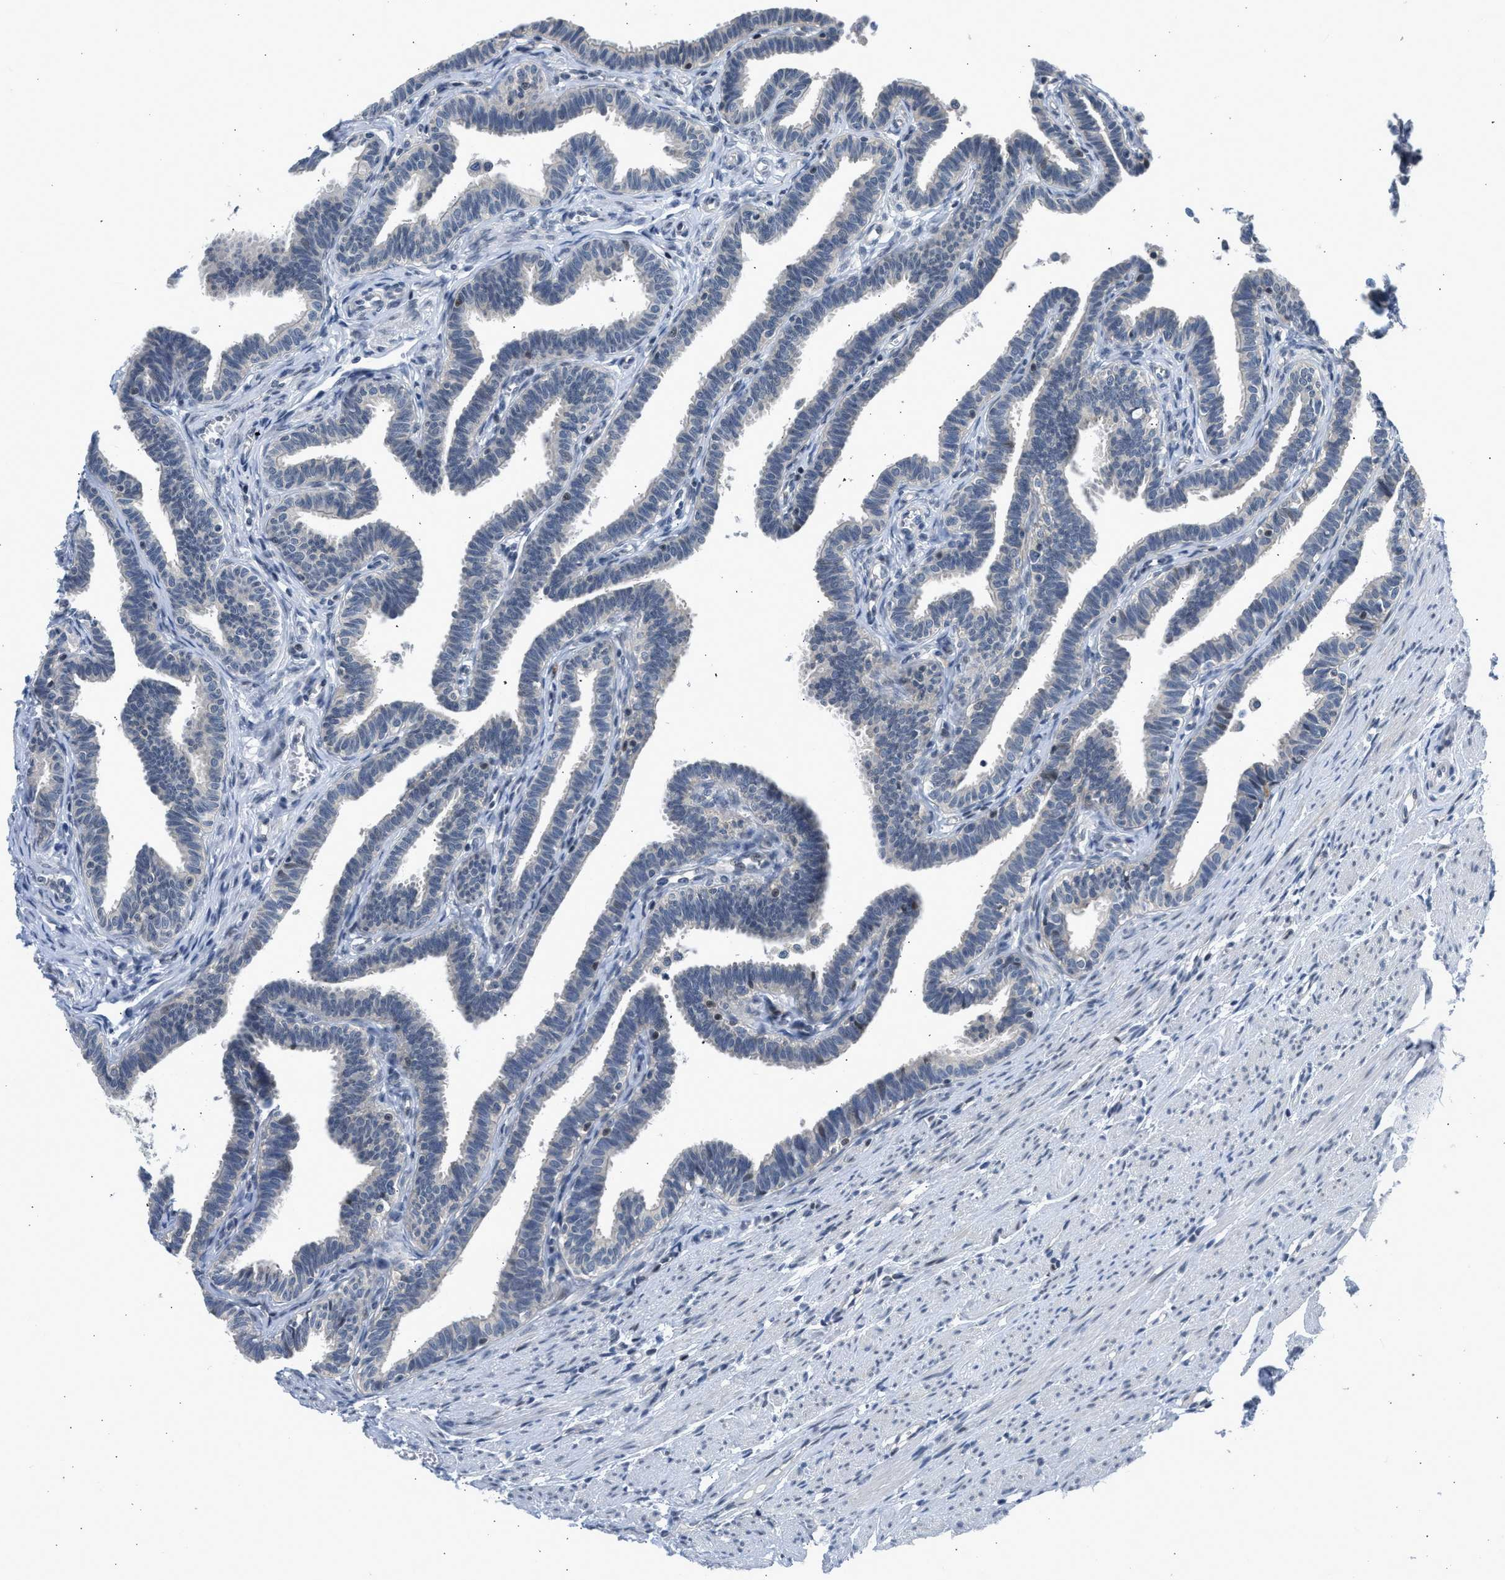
{"staining": {"intensity": "negative", "quantity": "none", "location": "none"}, "tissue": "fallopian tube", "cell_type": "Glandular cells", "image_type": "normal", "snomed": [{"axis": "morphology", "description": "Normal tissue, NOS"}, {"axis": "topography", "description": "Fallopian tube"}, {"axis": "topography", "description": "Ovary"}], "caption": "IHC of unremarkable fallopian tube reveals no expression in glandular cells. (DAB IHC visualized using brightfield microscopy, high magnification).", "gene": "OLIG3", "patient": {"sex": "female", "age": 23}}